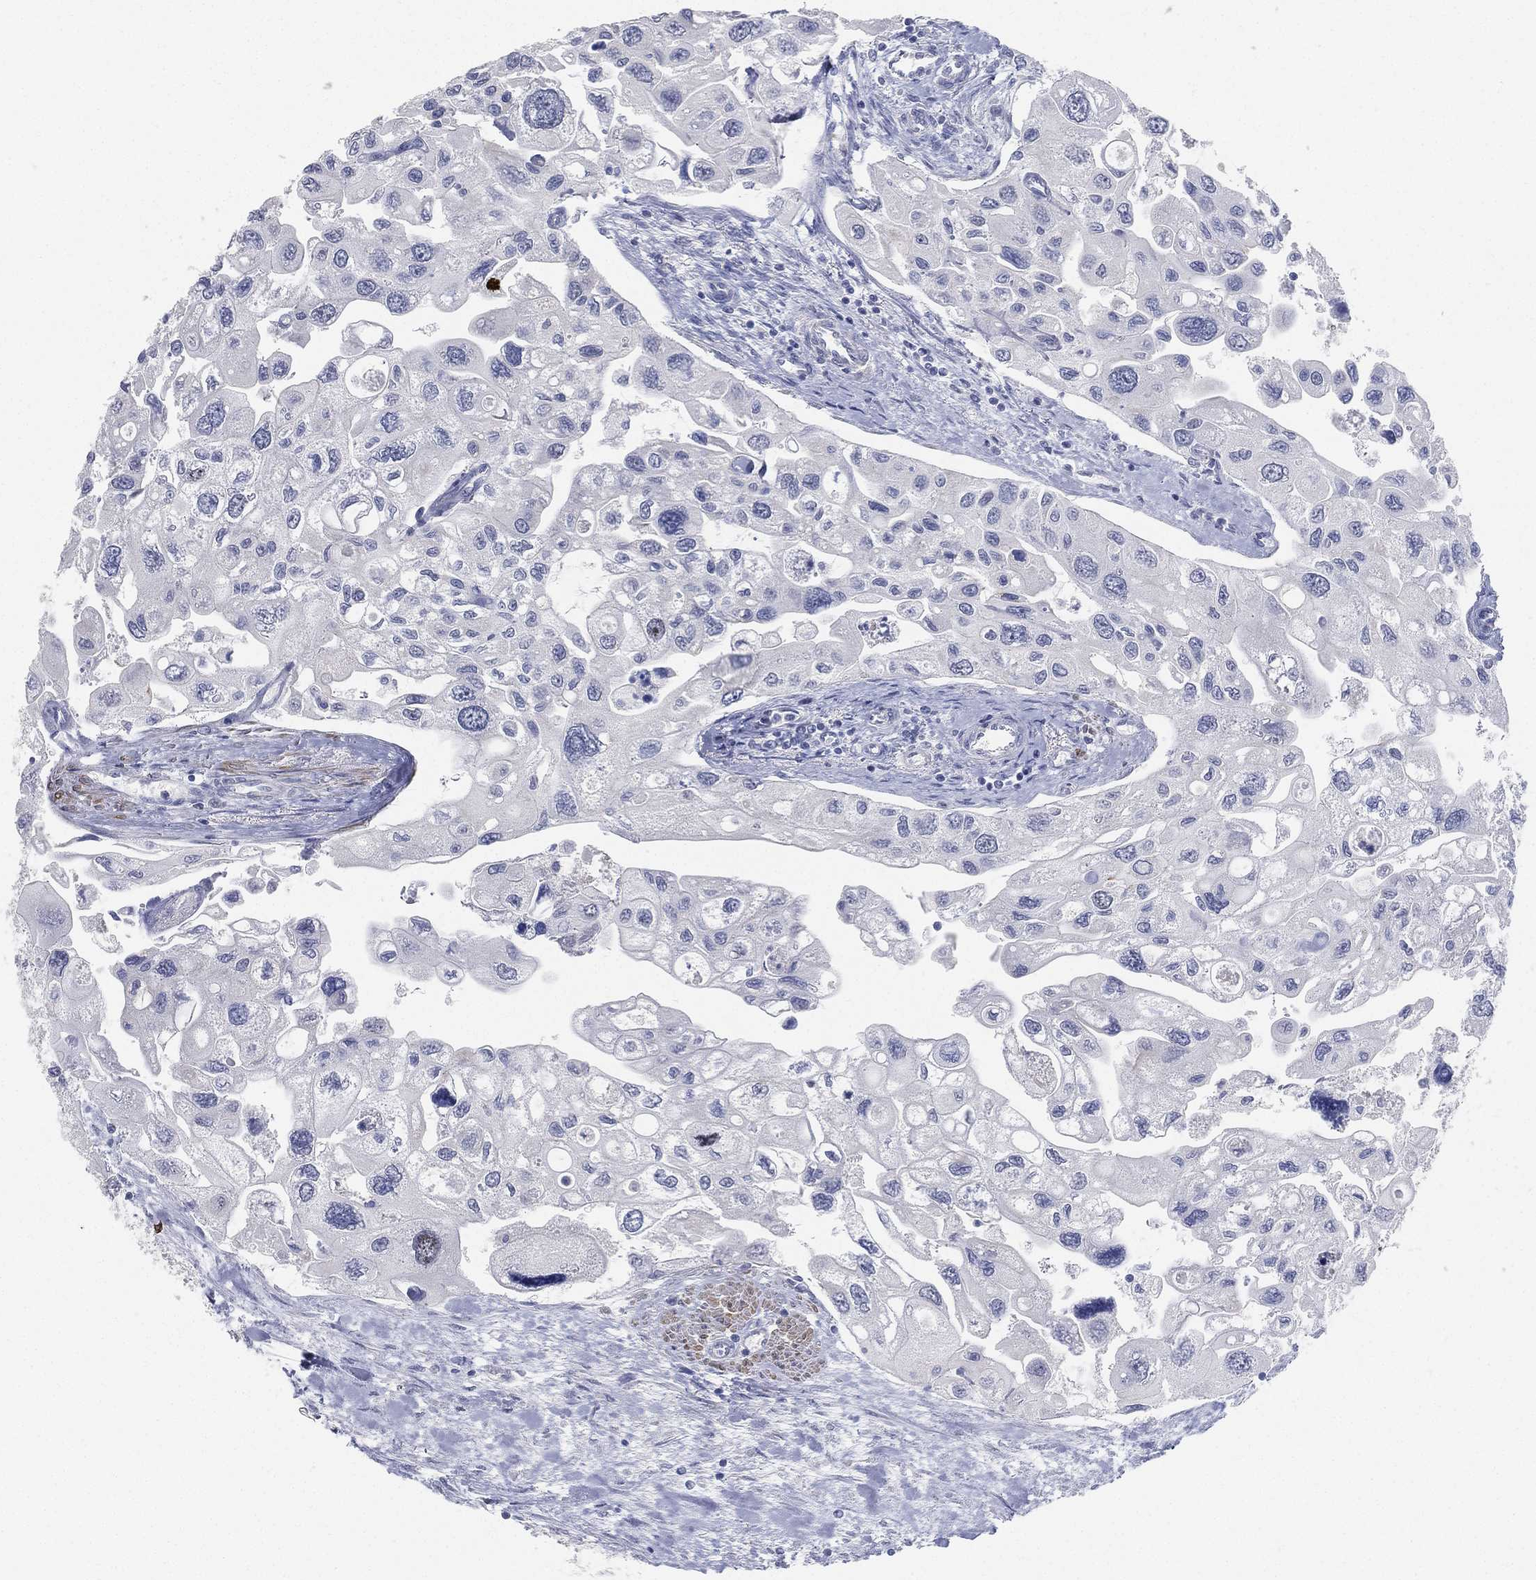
{"staining": {"intensity": "negative", "quantity": "none", "location": "none"}, "tissue": "urothelial cancer", "cell_type": "Tumor cells", "image_type": "cancer", "snomed": [{"axis": "morphology", "description": "Urothelial carcinoma, High grade"}, {"axis": "topography", "description": "Urinary bladder"}], "caption": "The image shows no staining of tumor cells in urothelial carcinoma (high-grade).", "gene": "FAM187B", "patient": {"sex": "male", "age": 59}}